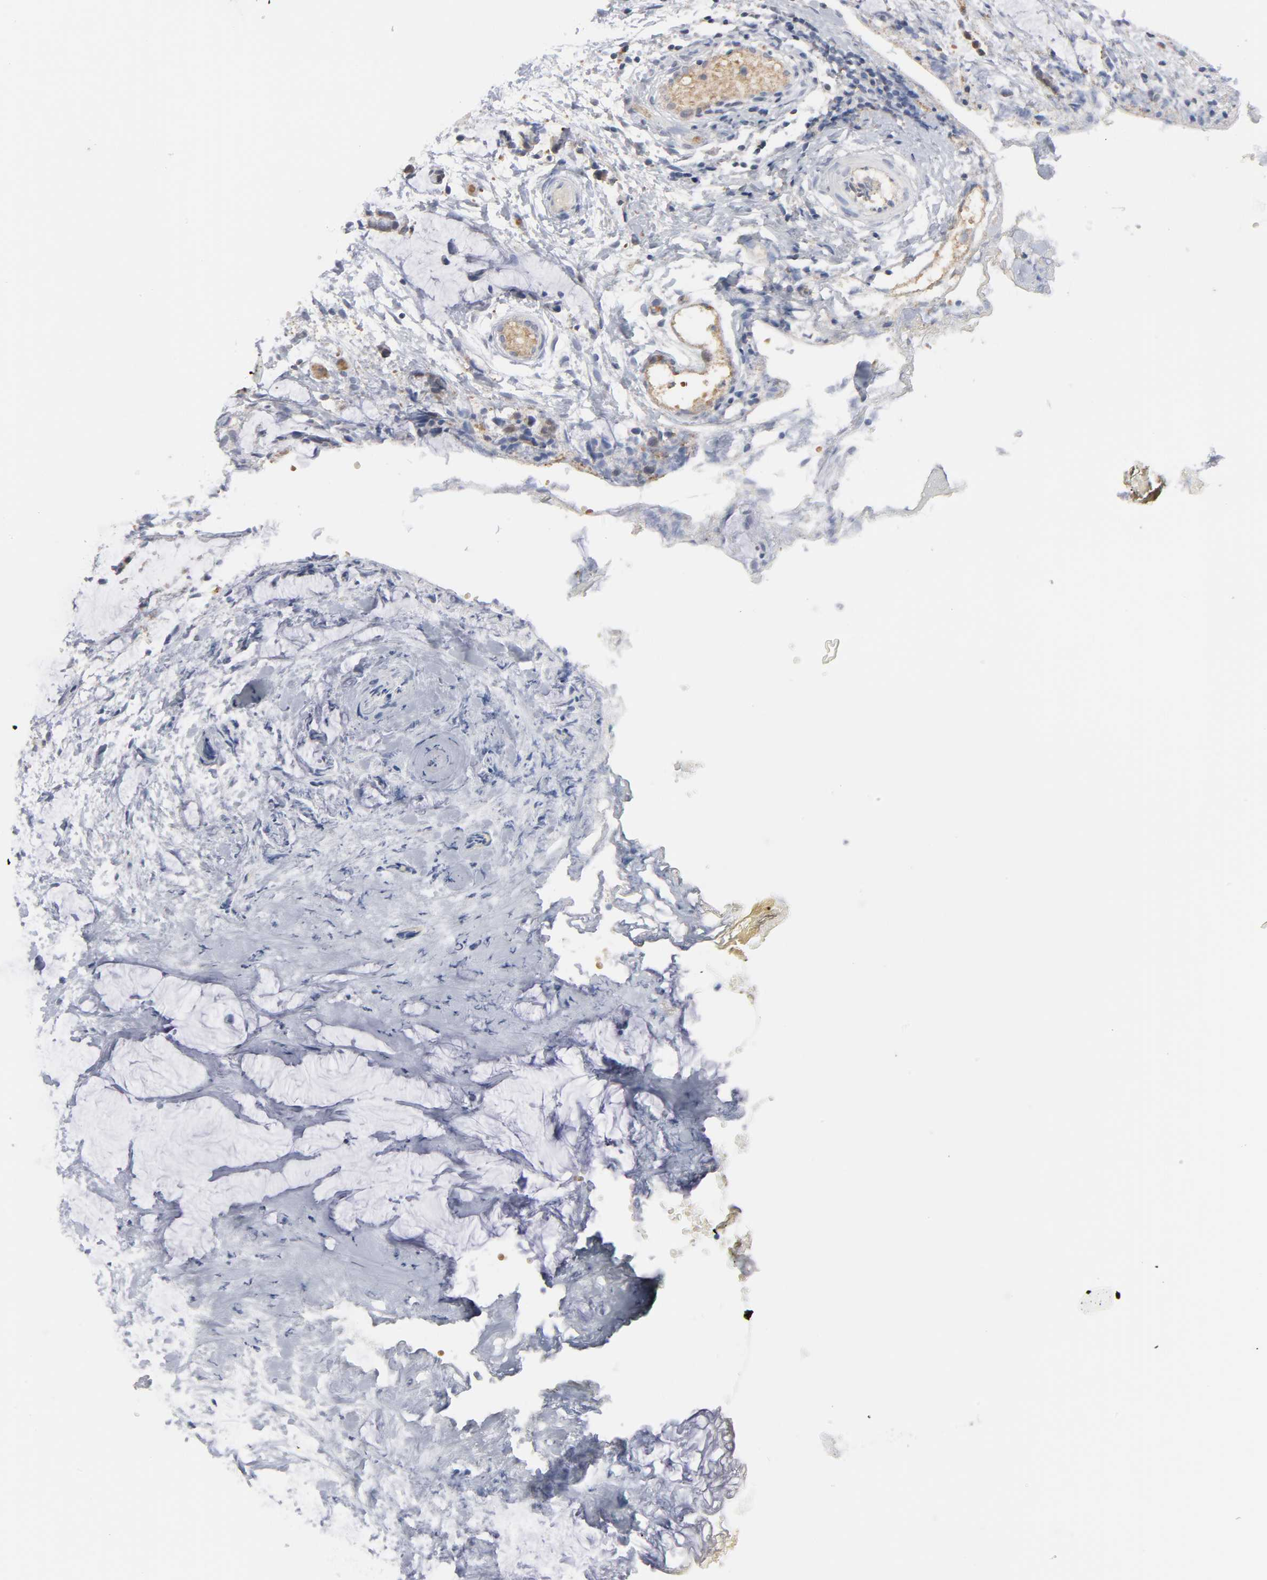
{"staining": {"intensity": "moderate", "quantity": ">75%", "location": "cytoplasmic/membranous"}, "tissue": "colorectal cancer", "cell_type": "Tumor cells", "image_type": "cancer", "snomed": [{"axis": "morphology", "description": "Adenocarcinoma, NOS"}, {"axis": "topography", "description": "Colon"}], "caption": "Protein analysis of colorectal cancer tissue displays moderate cytoplasmic/membranous staining in about >75% of tumor cells.", "gene": "PRDX1", "patient": {"sex": "male", "age": 14}}